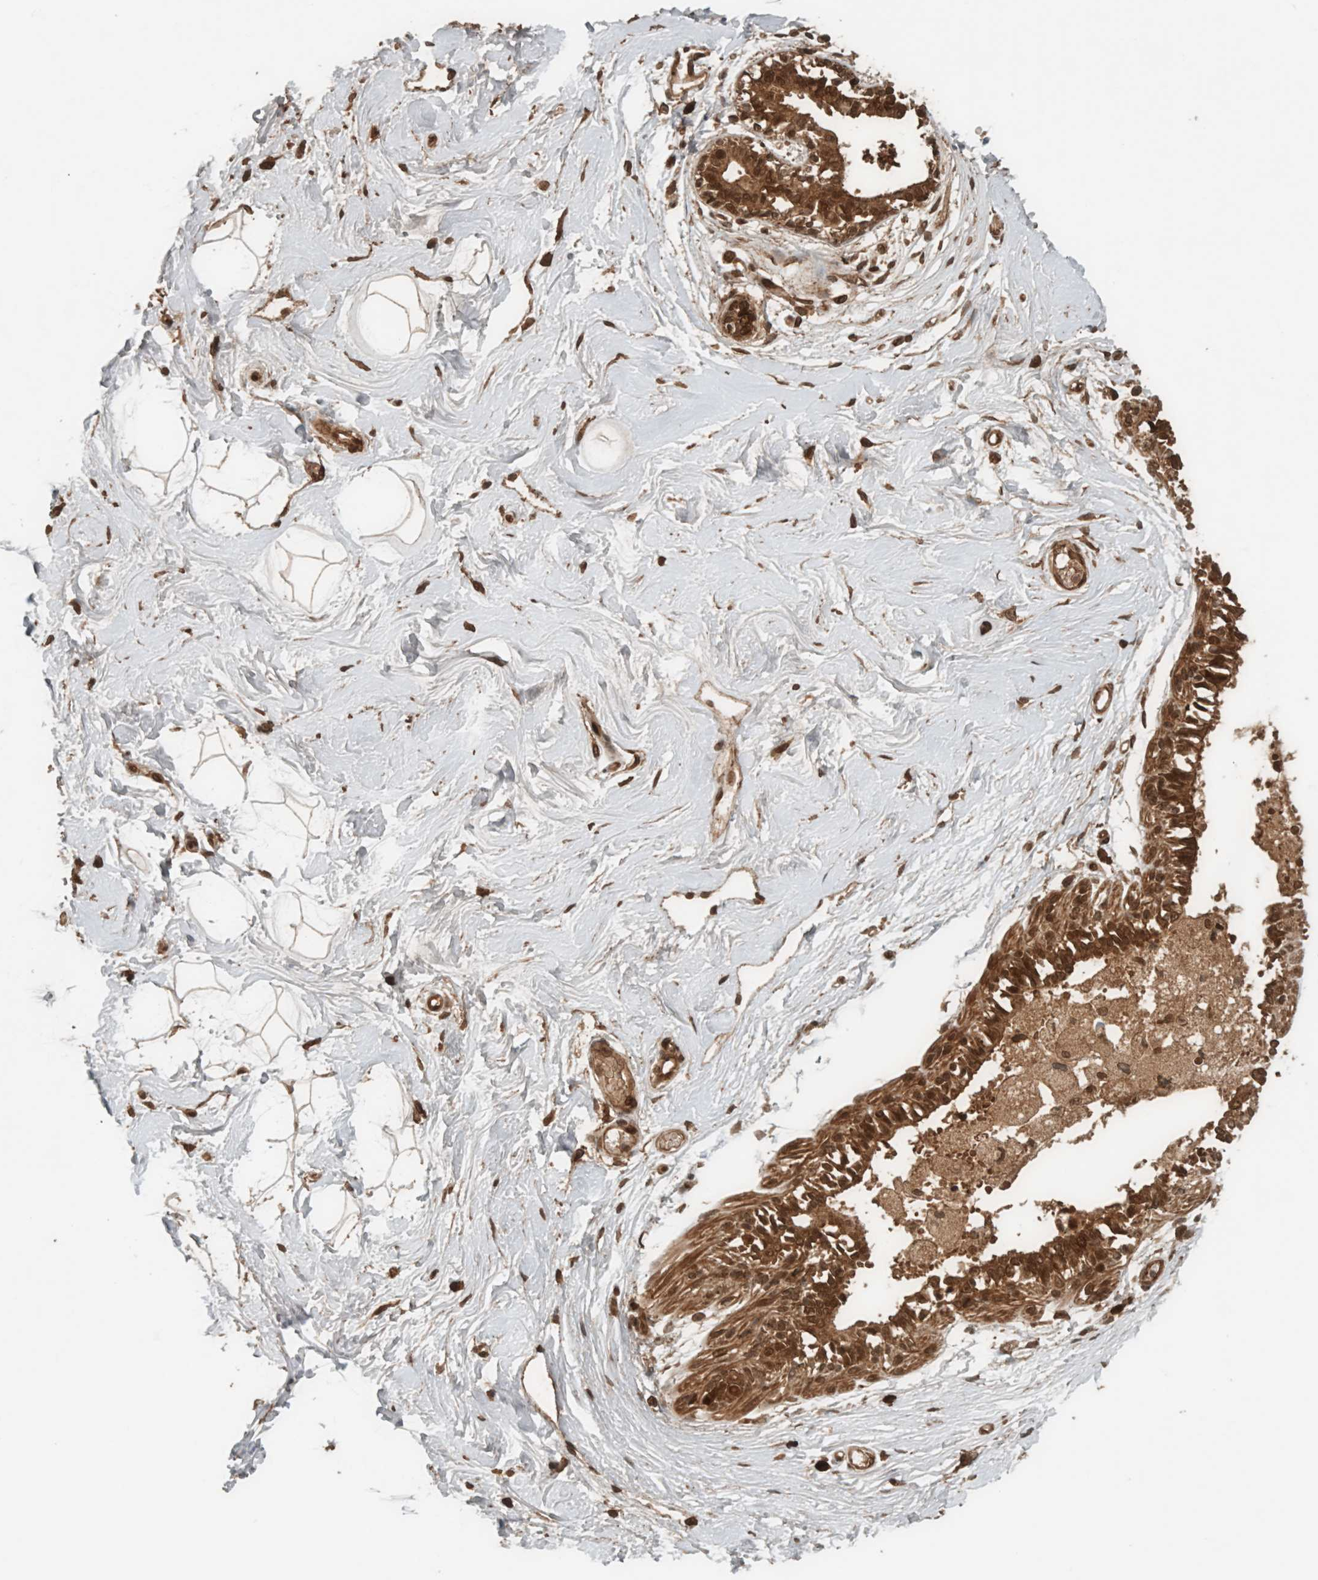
{"staining": {"intensity": "moderate", "quantity": ">75%", "location": "cytoplasmic/membranous,nuclear"}, "tissue": "breast", "cell_type": "Adipocytes", "image_type": "normal", "snomed": [{"axis": "morphology", "description": "Normal tissue, NOS"}, {"axis": "topography", "description": "Breast"}], "caption": "Immunohistochemistry (IHC) of unremarkable breast reveals medium levels of moderate cytoplasmic/membranous,nuclear staining in approximately >75% of adipocytes.", "gene": "CNTROB", "patient": {"sex": "female", "age": 45}}